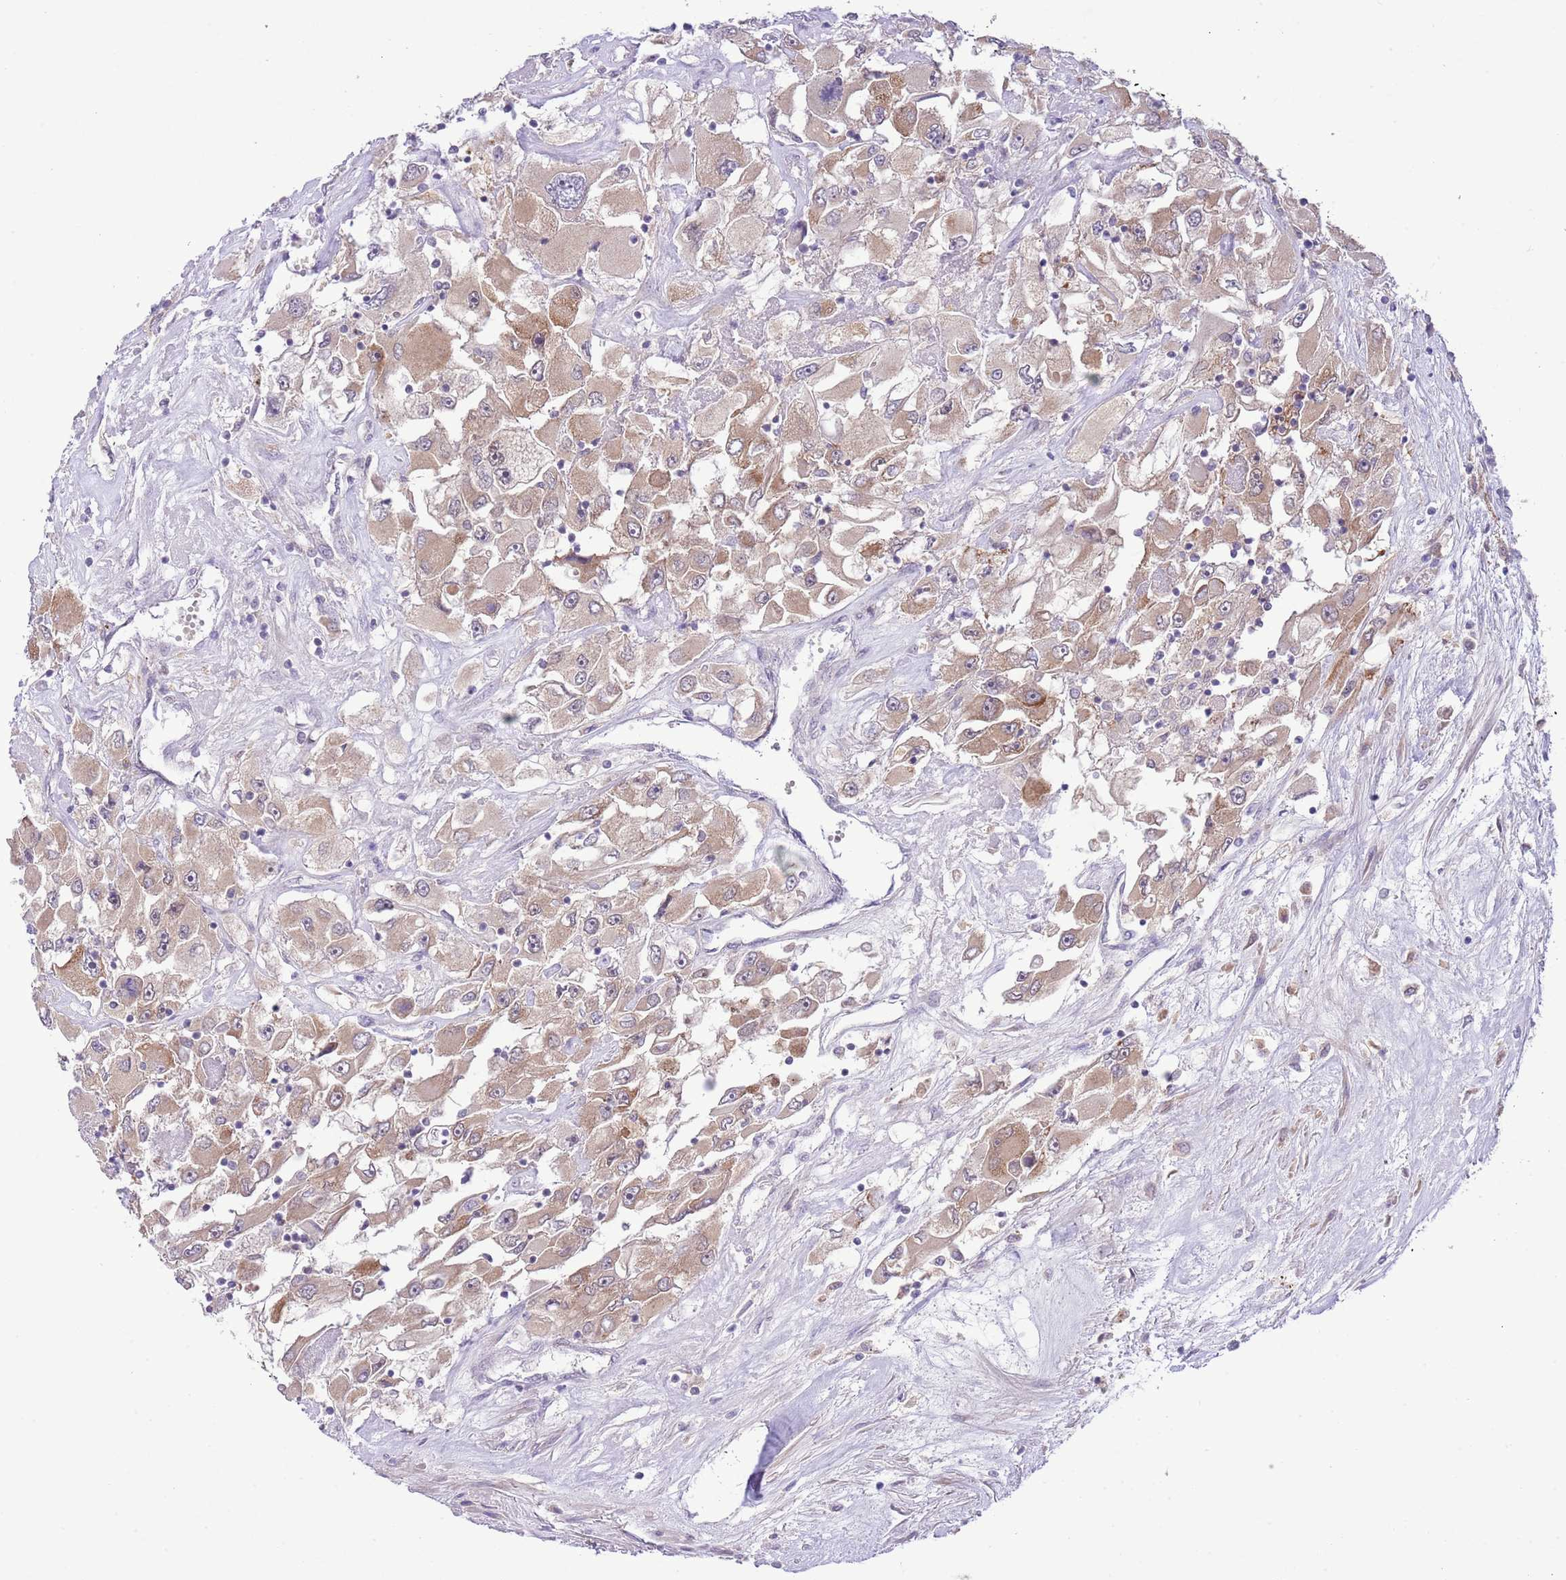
{"staining": {"intensity": "moderate", "quantity": ">75%", "location": "cytoplasmic/membranous"}, "tissue": "renal cancer", "cell_type": "Tumor cells", "image_type": "cancer", "snomed": [{"axis": "morphology", "description": "Adenocarcinoma, NOS"}, {"axis": "topography", "description": "Kidney"}], "caption": "About >75% of tumor cells in human renal cancer (adenocarcinoma) display moderate cytoplasmic/membranous protein positivity as visualized by brown immunohistochemical staining.", "gene": "GALK2", "patient": {"sex": "female", "age": 52}}